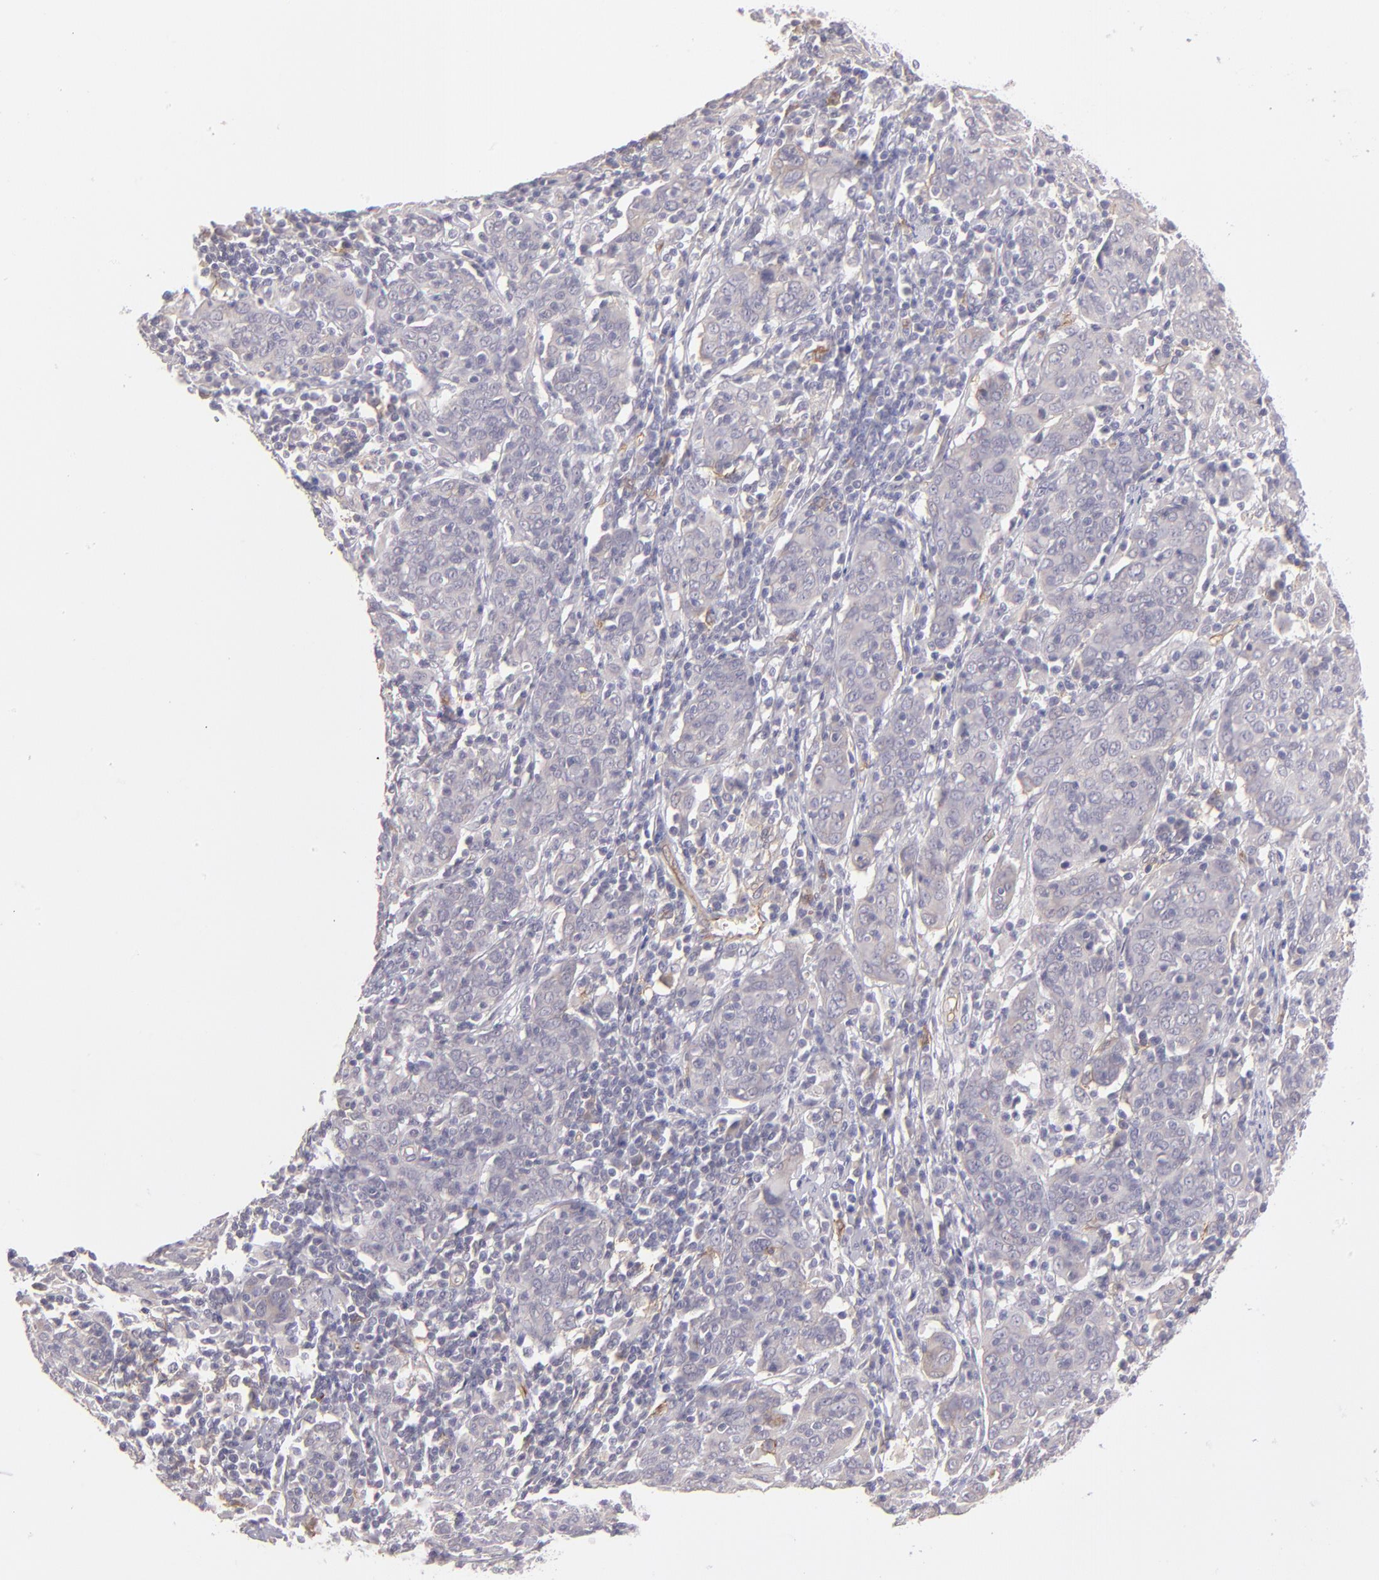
{"staining": {"intensity": "moderate", "quantity": "25%-75%", "location": "cytoplasmic/membranous"}, "tissue": "cervical cancer", "cell_type": "Tumor cells", "image_type": "cancer", "snomed": [{"axis": "morphology", "description": "Normal tissue, NOS"}, {"axis": "morphology", "description": "Squamous cell carcinoma, NOS"}, {"axis": "topography", "description": "Cervix"}], "caption": "A medium amount of moderate cytoplasmic/membranous positivity is present in approximately 25%-75% of tumor cells in cervical cancer (squamous cell carcinoma) tissue.", "gene": "THBD", "patient": {"sex": "female", "age": 67}}